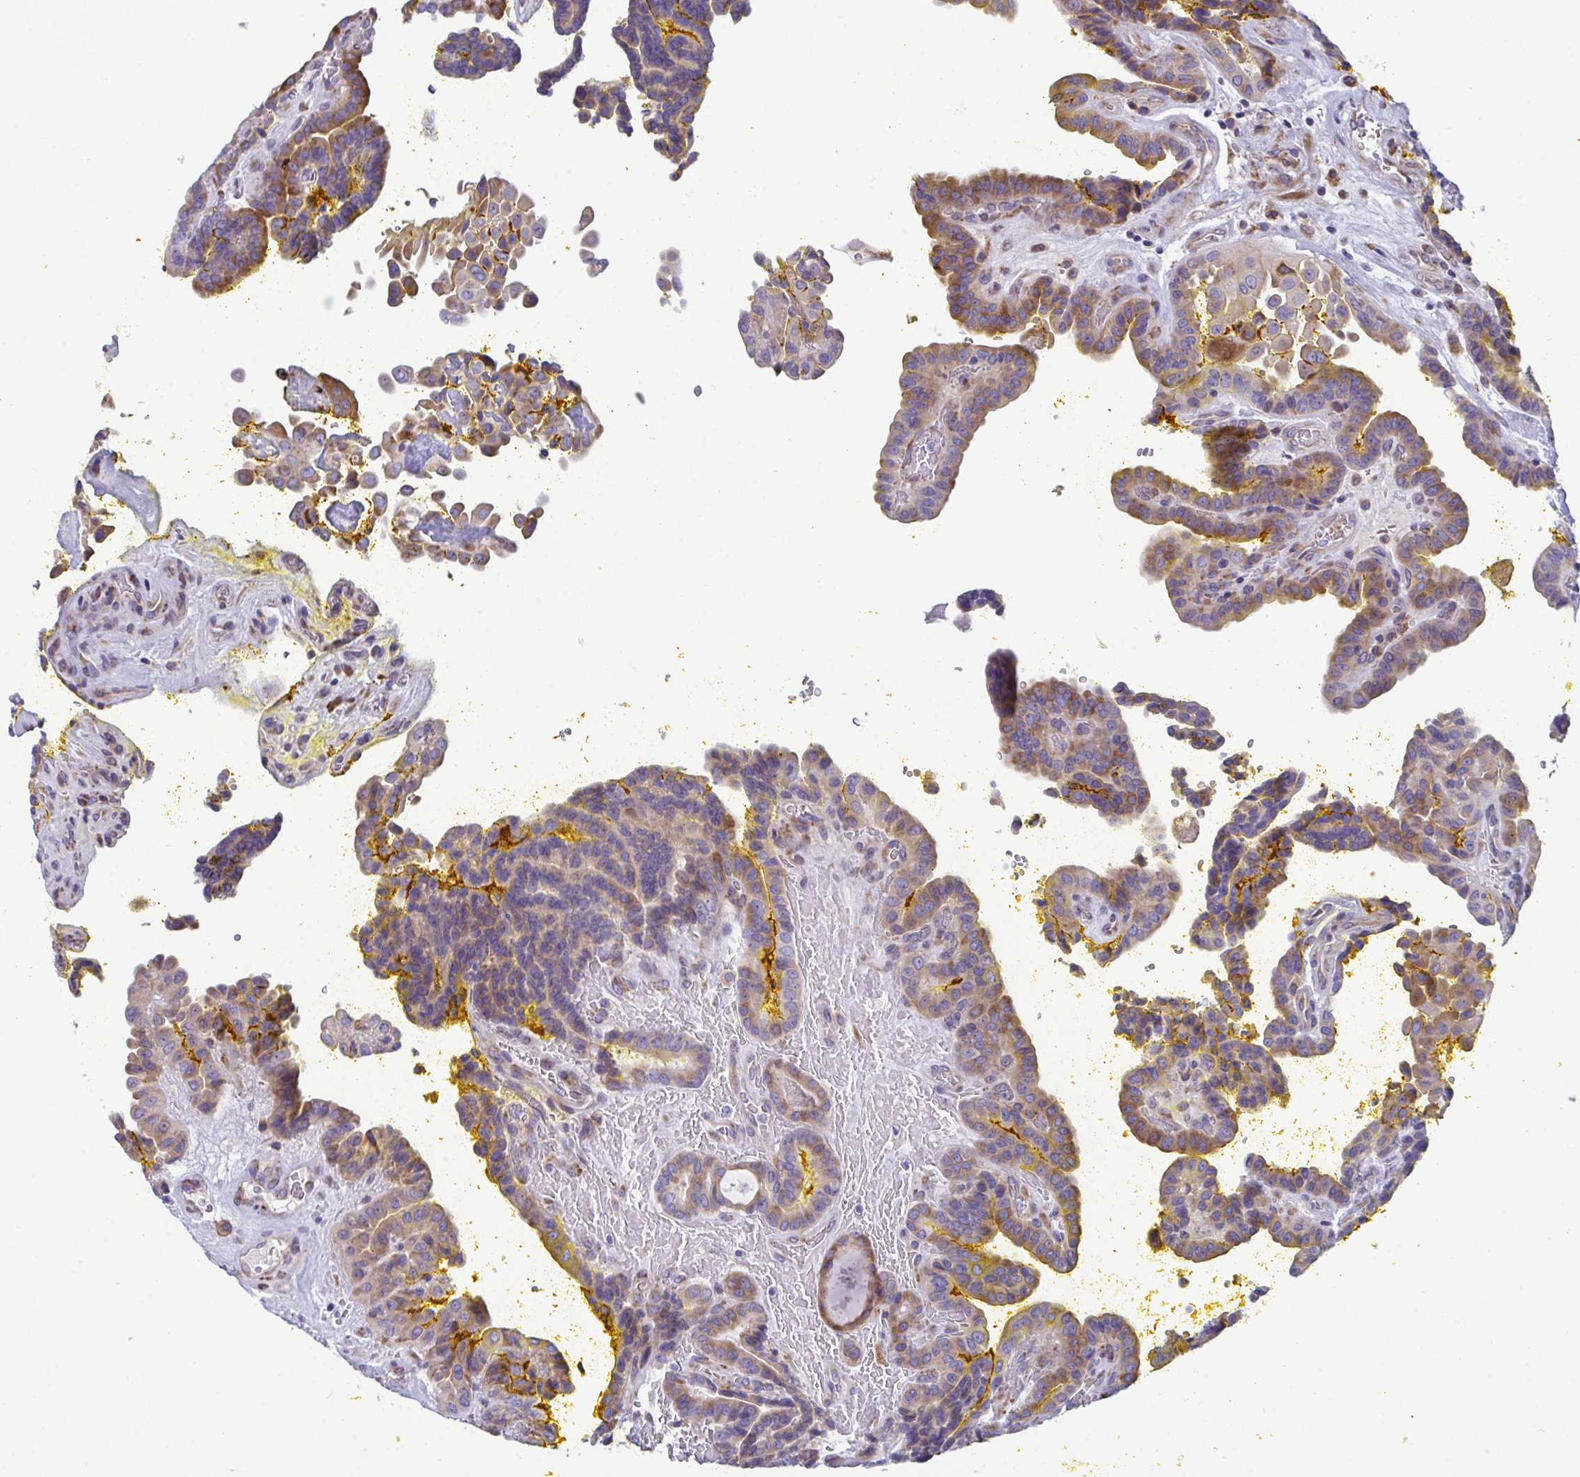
{"staining": {"intensity": "weak", "quantity": "25%-75%", "location": "cytoplasmic/membranous"}, "tissue": "thyroid cancer", "cell_type": "Tumor cells", "image_type": "cancer", "snomed": [{"axis": "morphology", "description": "Papillary adenocarcinoma, NOS"}, {"axis": "topography", "description": "Thyroid gland"}], "caption": "Weak cytoplasmic/membranous staining for a protein is appreciated in about 25%-75% of tumor cells of thyroid cancer using immunohistochemistry.", "gene": "MYMK", "patient": {"sex": "male", "age": 87}}